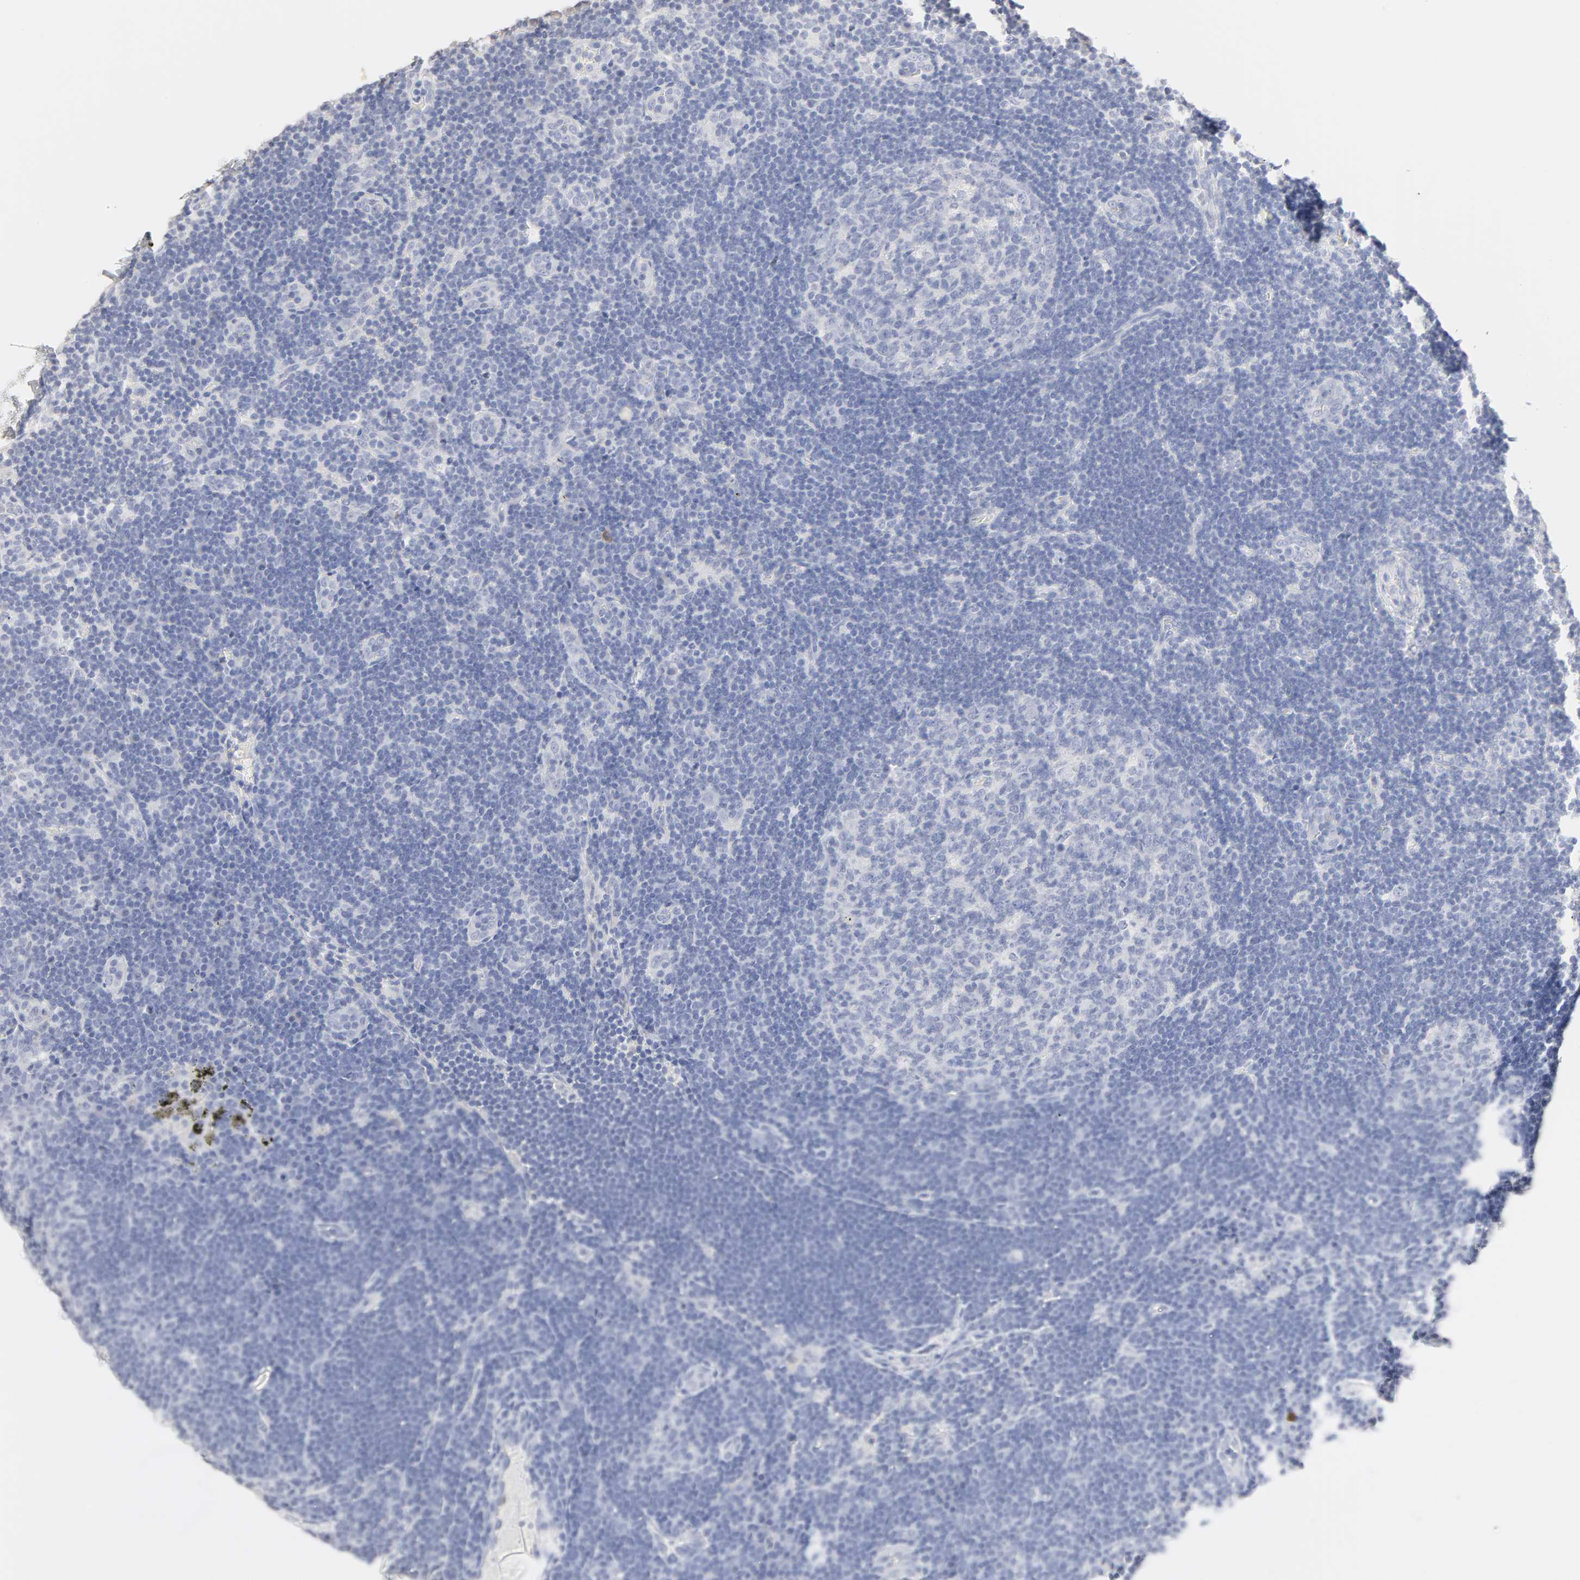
{"staining": {"intensity": "negative", "quantity": "none", "location": "none"}, "tissue": "lymph node", "cell_type": "Germinal center cells", "image_type": "normal", "snomed": [{"axis": "morphology", "description": "Normal tissue, NOS"}, {"axis": "morphology", "description": "Squamous cell carcinoma, metastatic, NOS"}, {"axis": "topography", "description": "Lymph node"}], "caption": "This image is of normal lymph node stained with IHC to label a protein in brown with the nuclei are counter-stained blue. There is no expression in germinal center cells. (Brightfield microscopy of DAB (3,3'-diaminobenzidine) immunohistochemistry (IHC) at high magnification).", "gene": "FCGBP", "patient": {"sex": "female", "age": 53}}